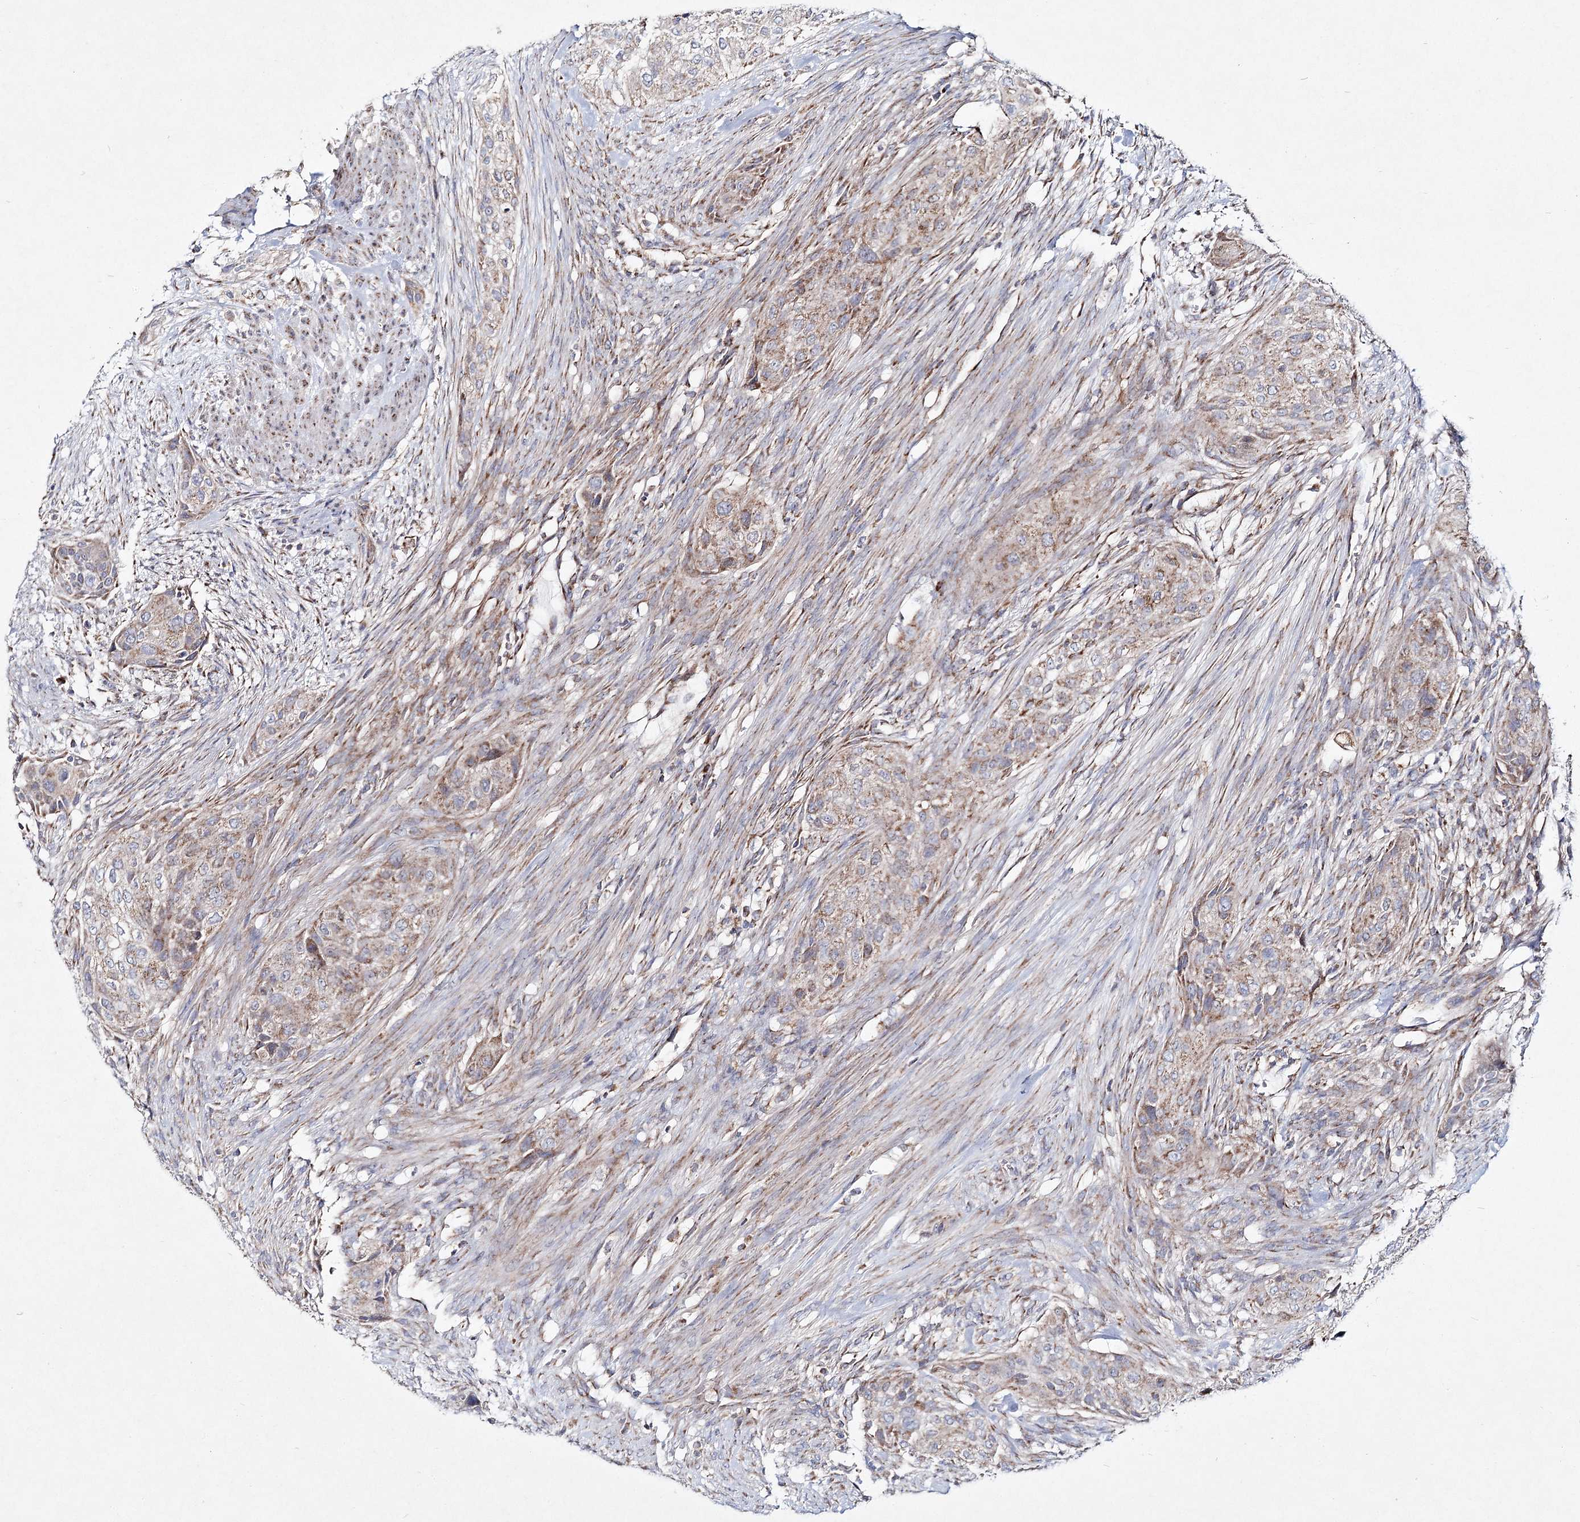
{"staining": {"intensity": "weak", "quantity": ">75%", "location": "cytoplasmic/membranous"}, "tissue": "urothelial cancer", "cell_type": "Tumor cells", "image_type": "cancer", "snomed": [{"axis": "morphology", "description": "Urothelial carcinoma, High grade"}, {"axis": "topography", "description": "Urinary bladder"}], "caption": "Human urothelial cancer stained with a protein marker demonstrates weak staining in tumor cells.", "gene": "DNA2", "patient": {"sex": "male", "age": 35}}